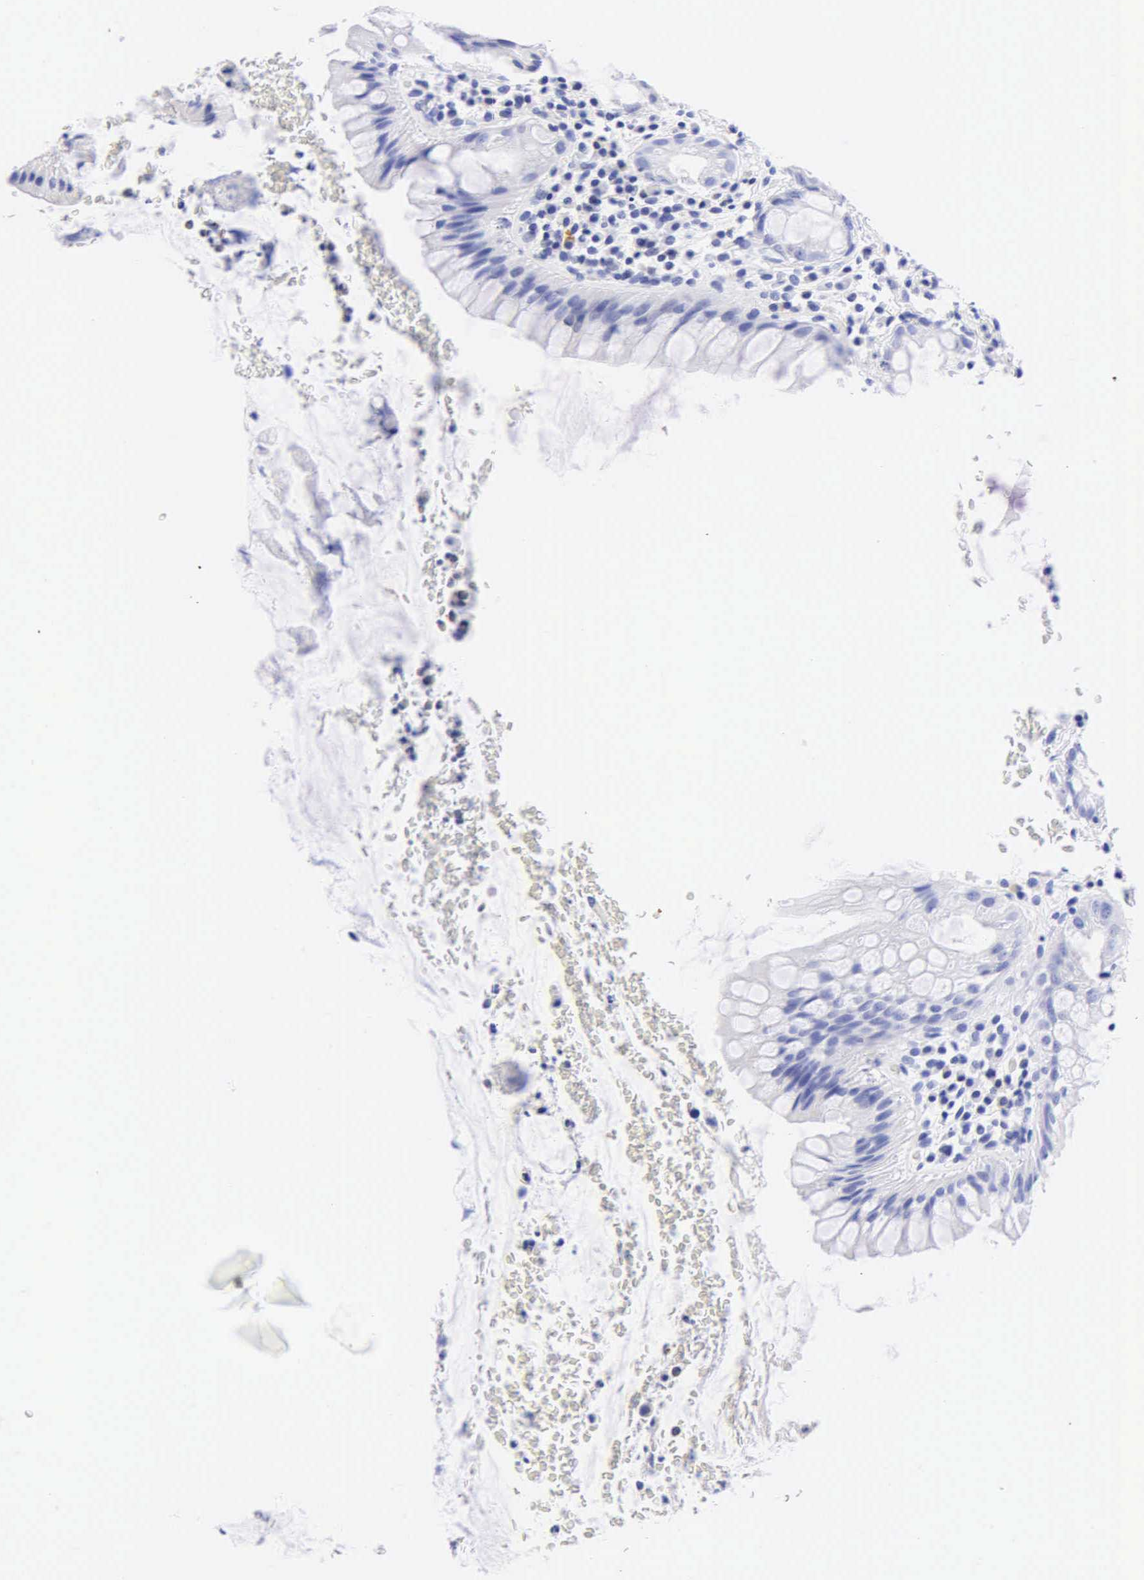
{"staining": {"intensity": "negative", "quantity": "none", "location": "none"}, "tissue": "rectum", "cell_type": "Glandular cells", "image_type": "normal", "snomed": [{"axis": "morphology", "description": "Normal tissue, NOS"}, {"axis": "topography", "description": "Rectum"}], "caption": "Micrograph shows no protein positivity in glandular cells of unremarkable rectum.", "gene": "DES", "patient": {"sex": "male", "age": 65}}